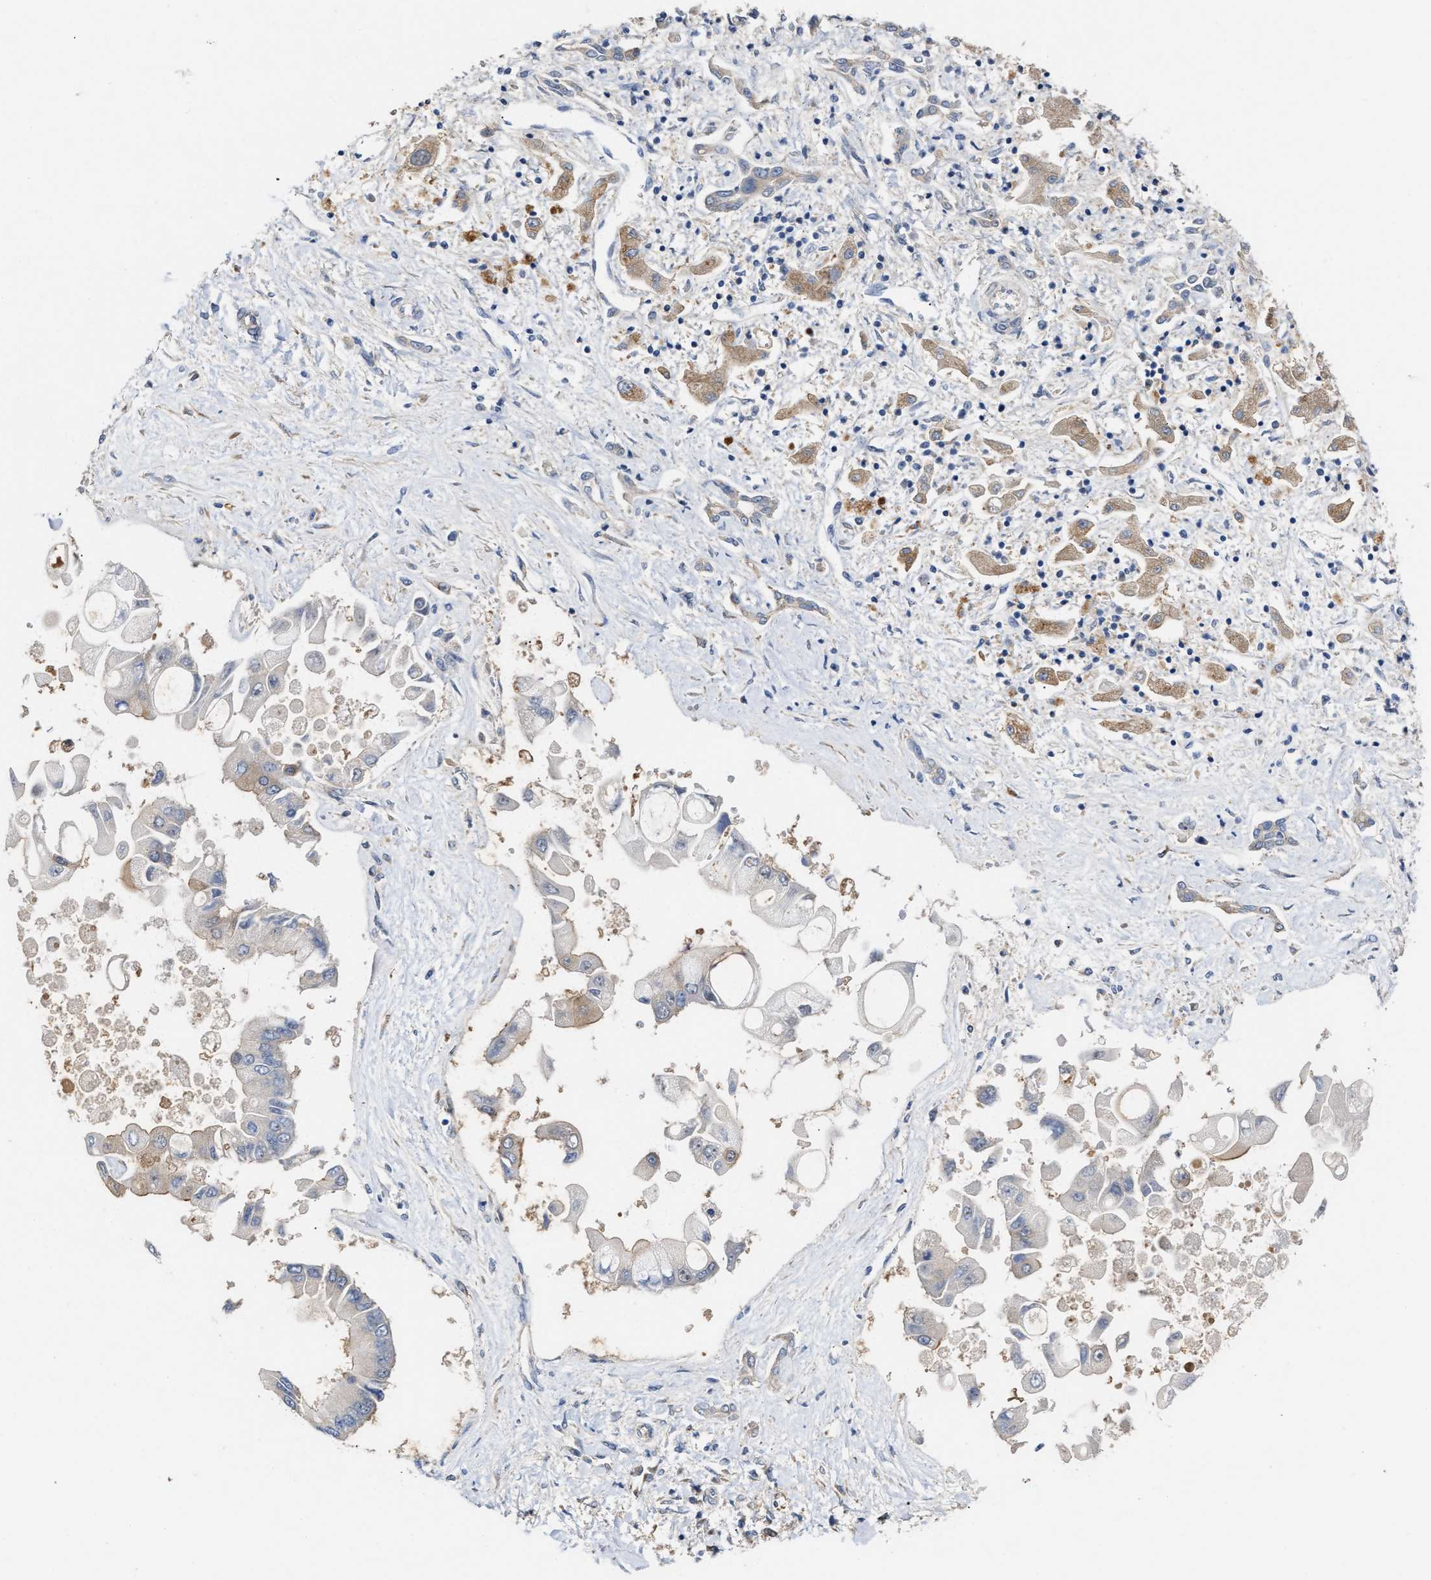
{"staining": {"intensity": "weak", "quantity": "<25%", "location": "cytoplasmic/membranous"}, "tissue": "liver cancer", "cell_type": "Tumor cells", "image_type": "cancer", "snomed": [{"axis": "morphology", "description": "Cholangiocarcinoma"}, {"axis": "topography", "description": "Liver"}], "caption": "A micrograph of liver cancer (cholangiocarcinoma) stained for a protein shows no brown staining in tumor cells. Brightfield microscopy of immunohistochemistry (IHC) stained with DAB (brown) and hematoxylin (blue), captured at high magnification.", "gene": "BBLN", "patient": {"sex": "male", "age": 50}}